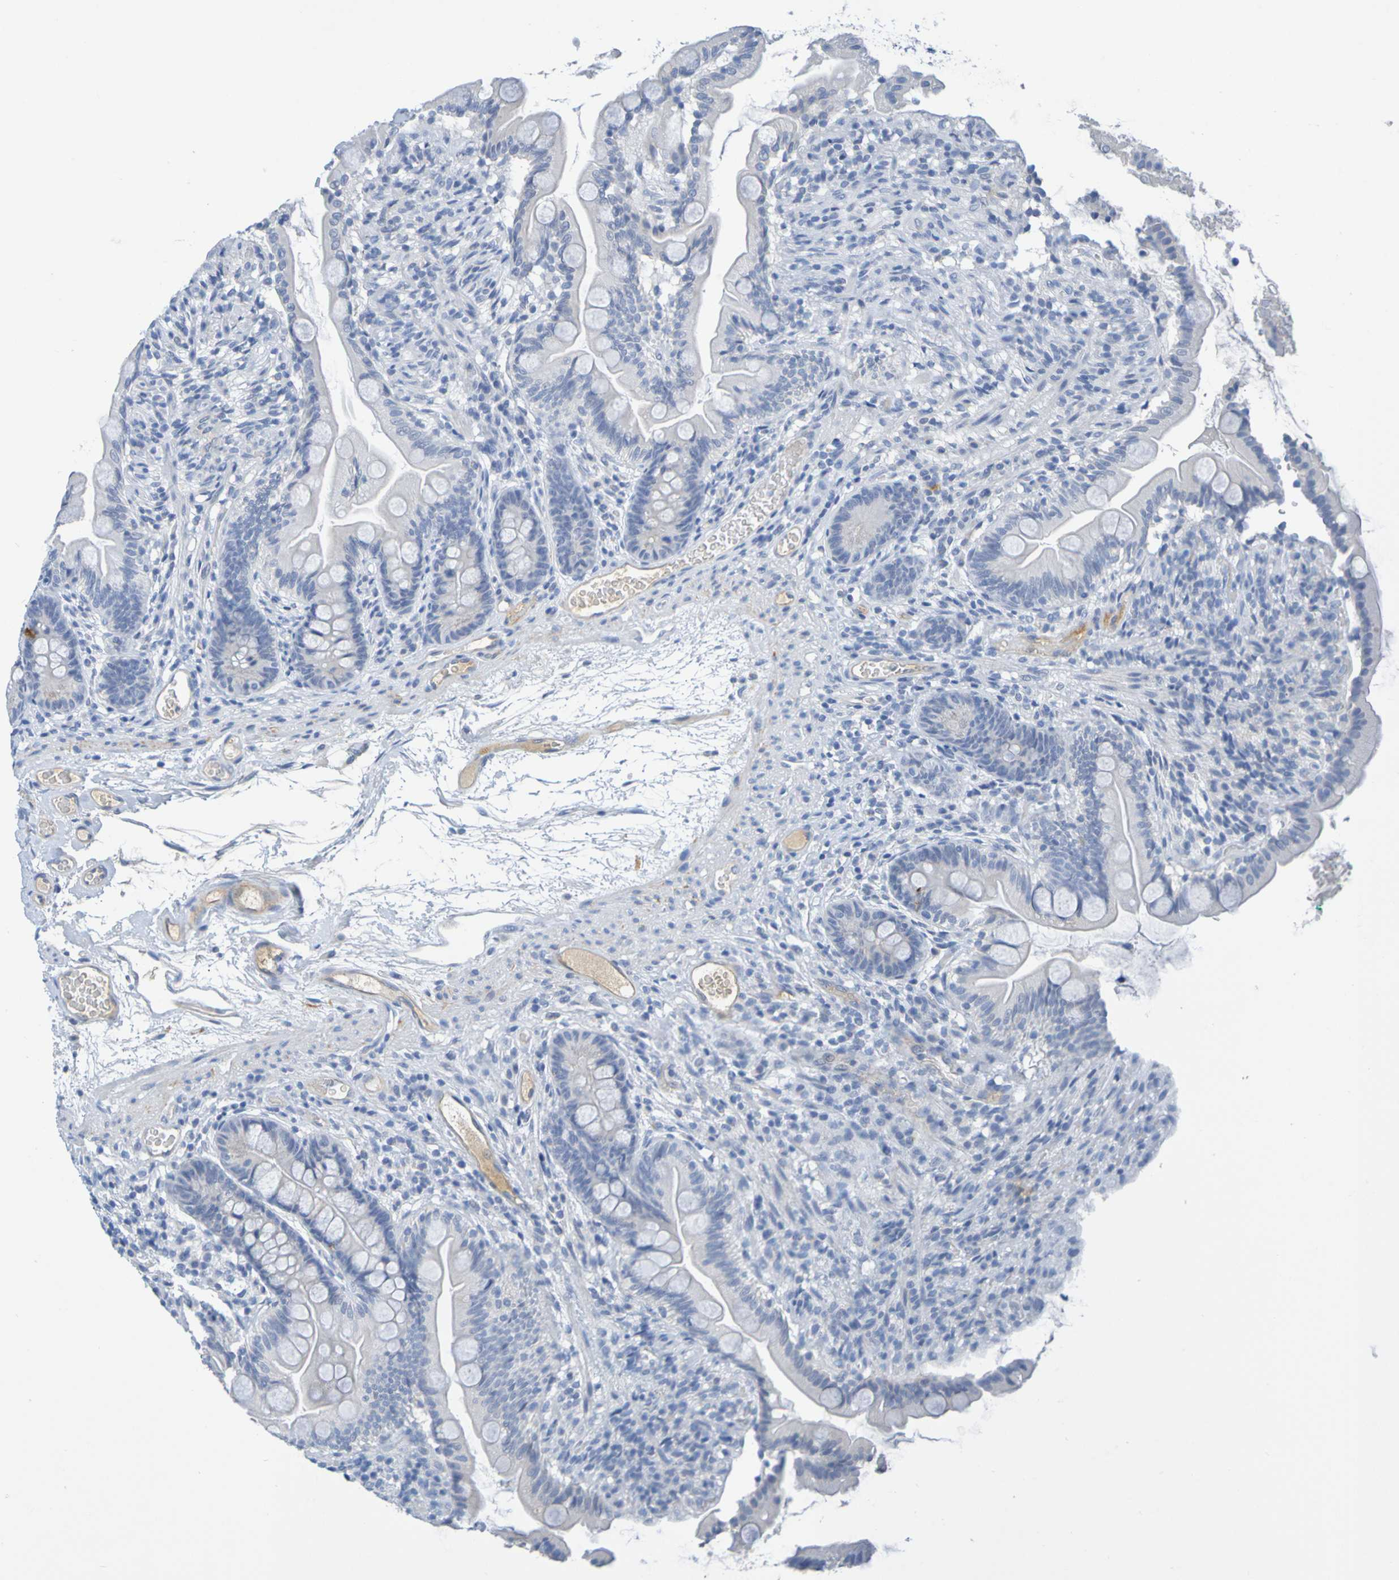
{"staining": {"intensity": "negative", "quantity": "none", "location": "none"}, "tissue": "small intestine", "cell_type": "Glandular cells", "image_type": "normal", "snomed": [{"axis": "morphology", "description": "Normal tissue, NOS"}, {"axis": "topography", "description": "Small intestine"}], "caption": "Small intestine was stained to show a protein in brown. There is no significant expression in glandular cells. Brightfield microscopy of immunohistochemistry (IHC) stained with DAB (brown) and hematoxylin (blue), captured at high magnification.", "gene": "IL10", "patient": {"sex": "female", "age": 56}}